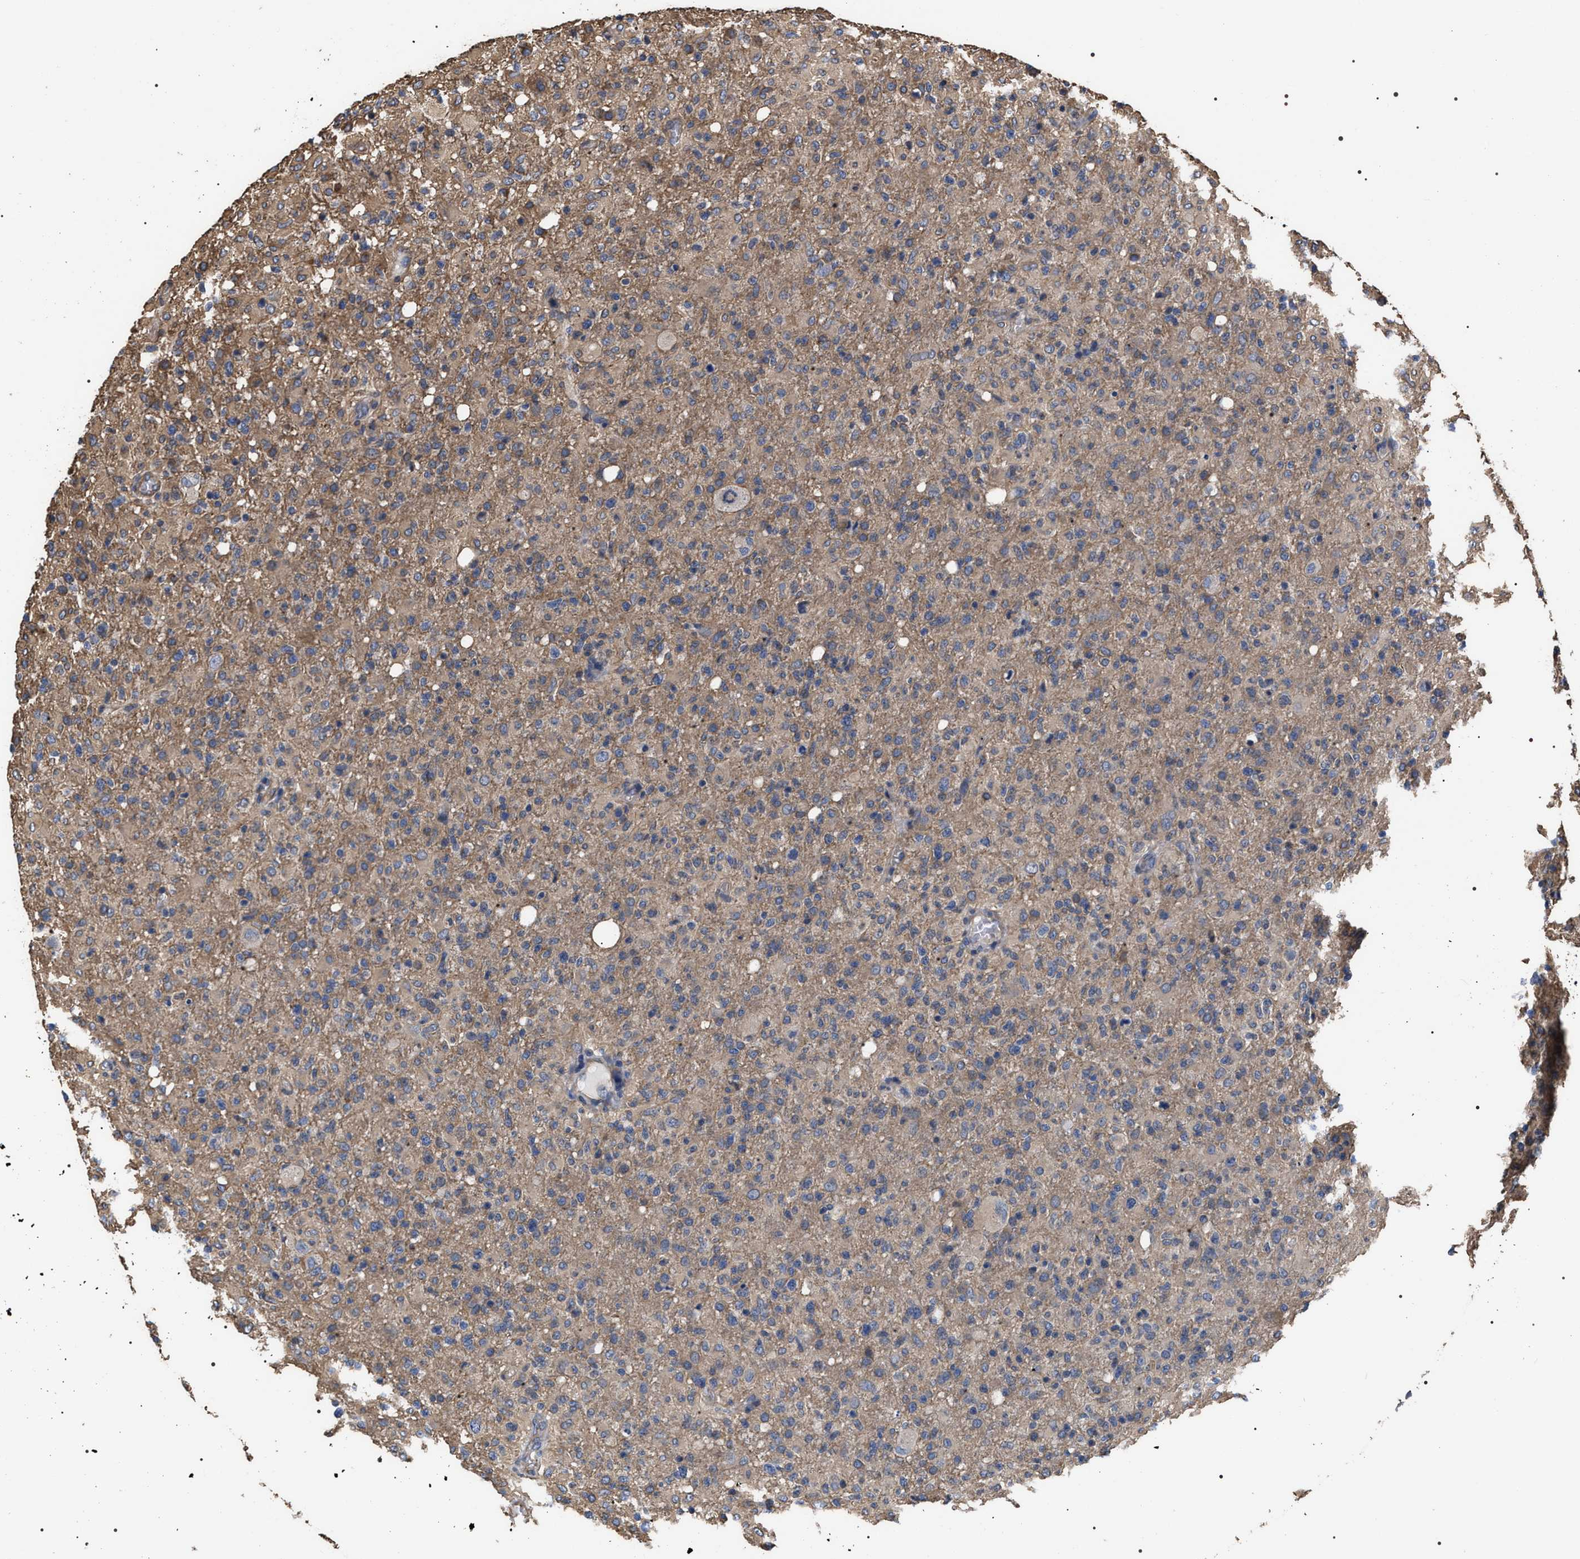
{"staining": {"intensity": "weak", "quantity": "<25%", "location": "cytoplasmic/membranous"}, "tissue": "glioma", "cell_type": "Tumor cells", "image_type": "cancer", "snomed": [{"axis": "morphology", "description": "Glioma, malignant, High grade"}, {"axis": "topography", "description": "Brain"}], "caption": "DAB (3,3'-diaminobenzidine) immunohistochemical staining of human malignant high-grade glioma demonstrates no significant staining in tumor cells. Nuclei are stained in blue.", "gene": "TSPAN33", "patient": {"sex": "female", "age": 57}}